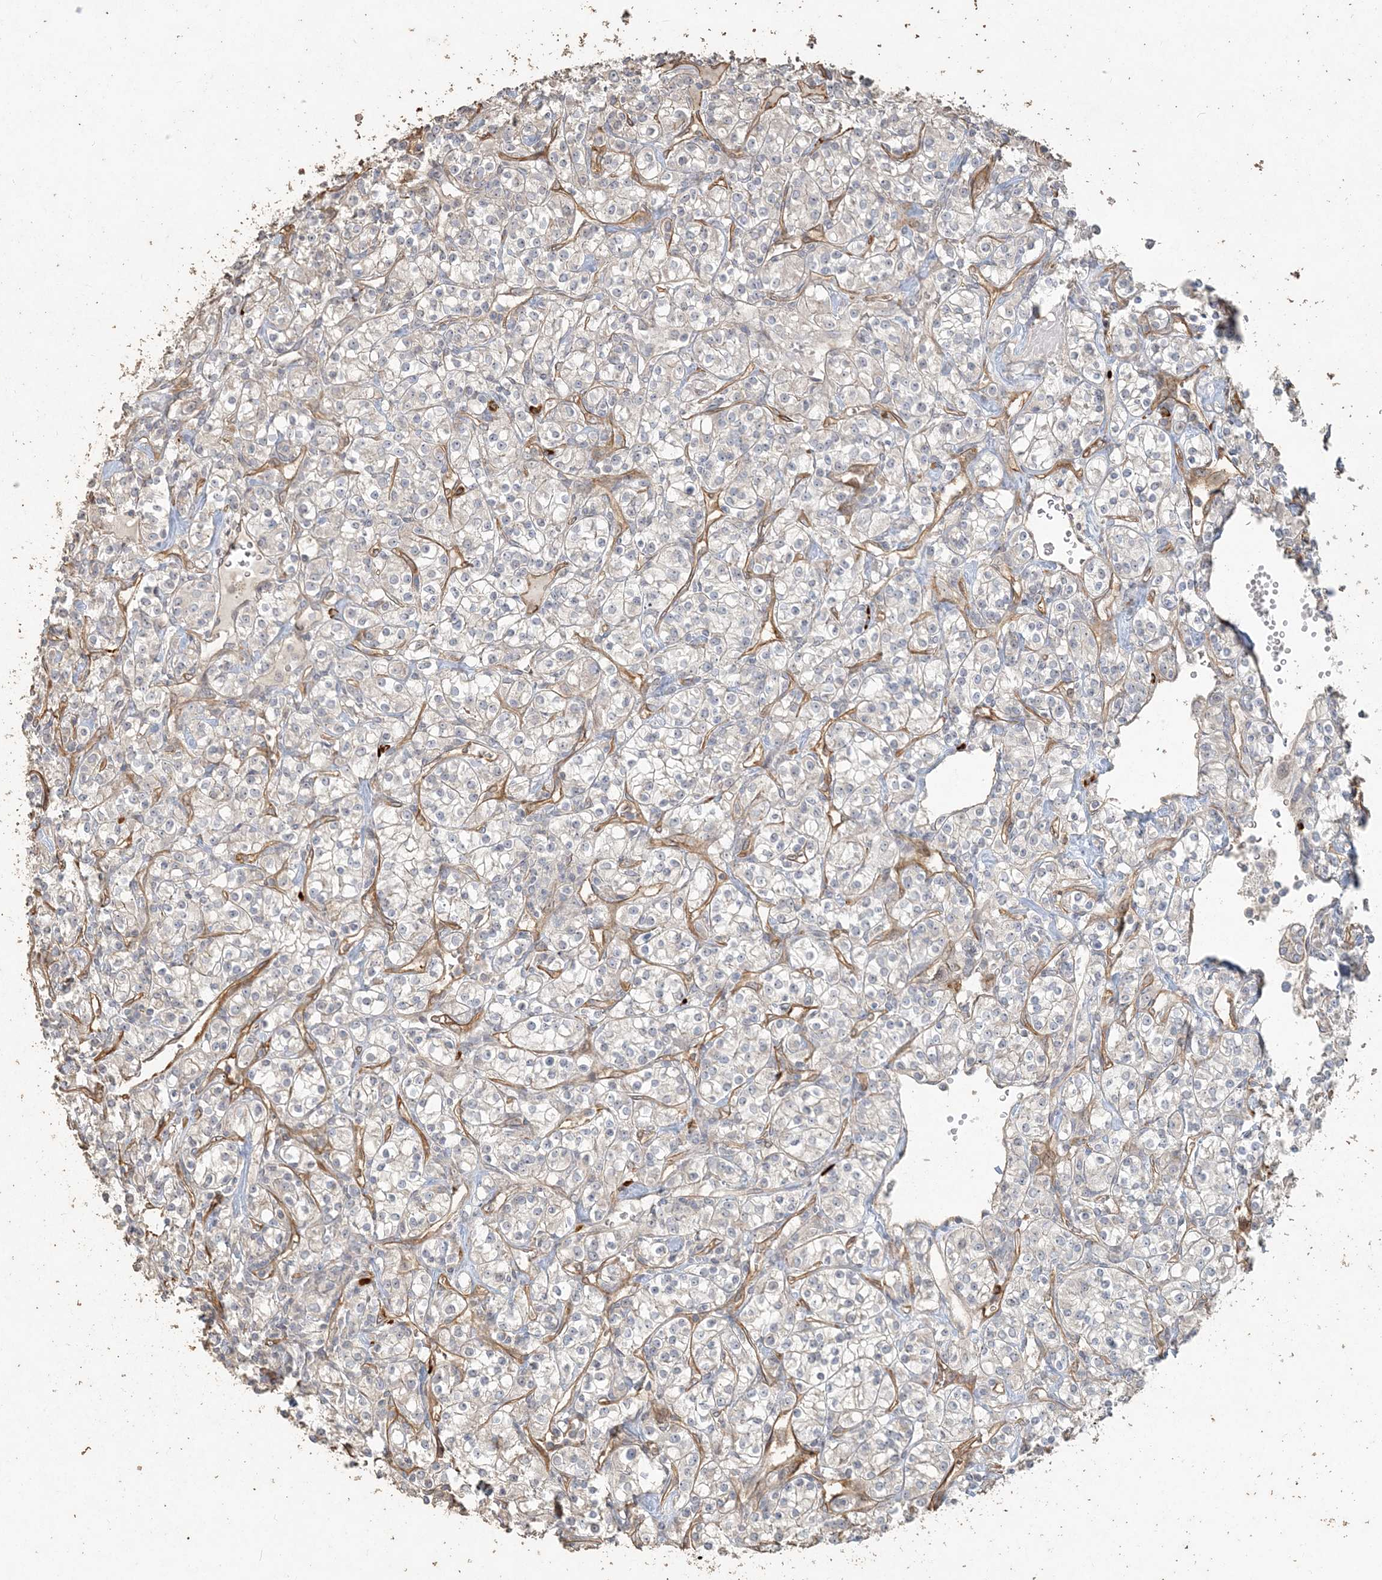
{"staining": {"intensity": "negative", "quantity": "none", "location": "none"}, "tissue": "renal cancer", "cell_type": "Tumor cells", "image_type": "cancer", "snomed": [{"axis": "morphology", "description": "Adenocarcinoma, NOS"}, {"axis": "topography", "description": "Kidney"}], "caption": "The micrograph demonstrates no significant staining in tumor cells of renal cancer.", "gene": "RNF145", "patient": {"sex": "male", "age": 77}}